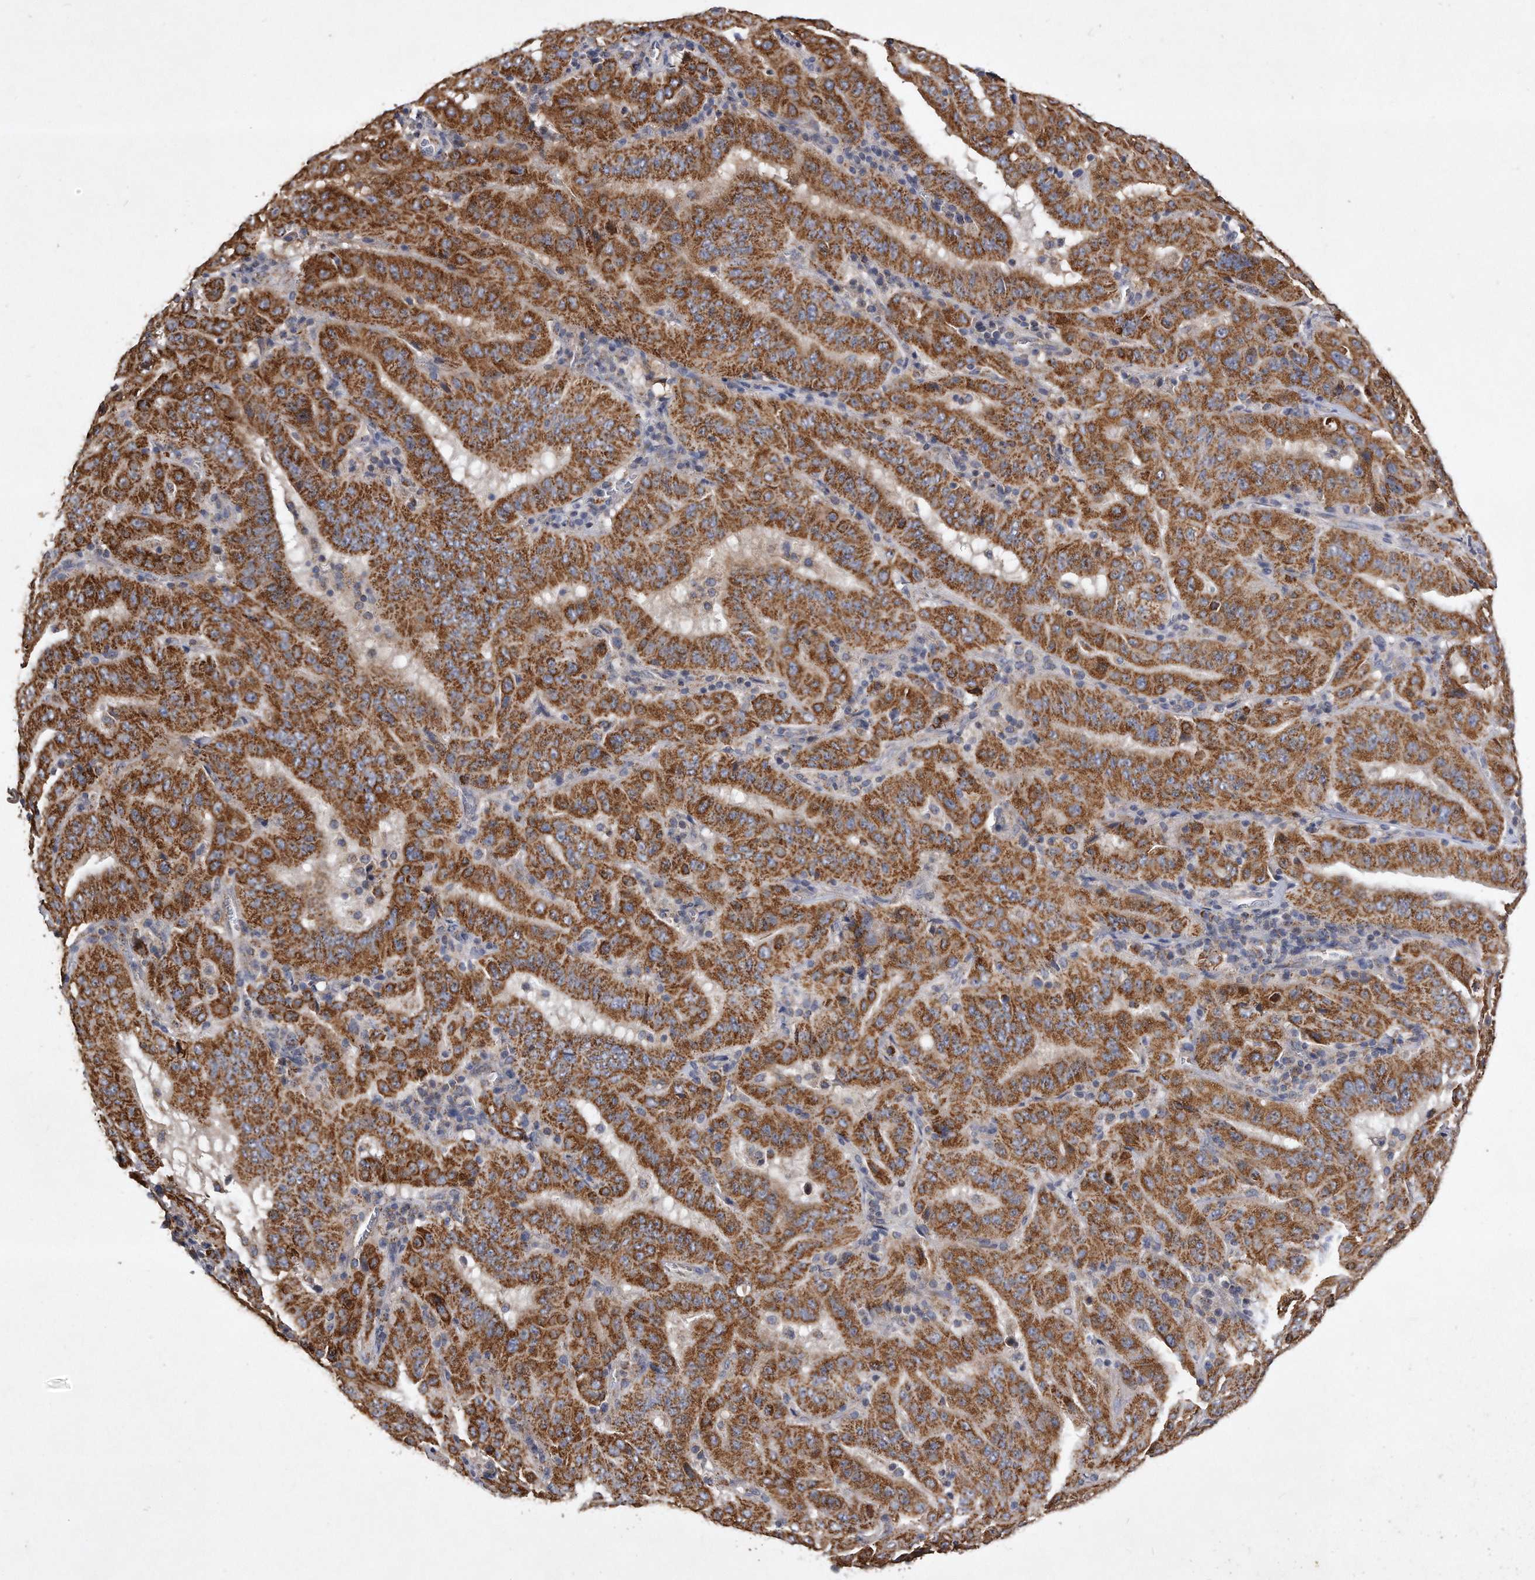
{"staining": {"intensity": "strong", "quantity": ">75%", "location": "cytoplasmic/membranous"}, "tissue": "pancreatic cancer", "cell_type": "Tumor cells", "image_type": "cancer", "snomed": [{"axis": "morphology", "description": "Adenocarcinoma, NOS"}, {"axis": "topography", "description": "Pancreas"}], "caption": "Adenocarcinoma (pancreatic) stained with IHC exhibits strong cytoplasmic/membranous positivity in approximately >75% of tumor cells.", "gene": "PPP5C", "patient": {"sex": "male", "age": 63}}